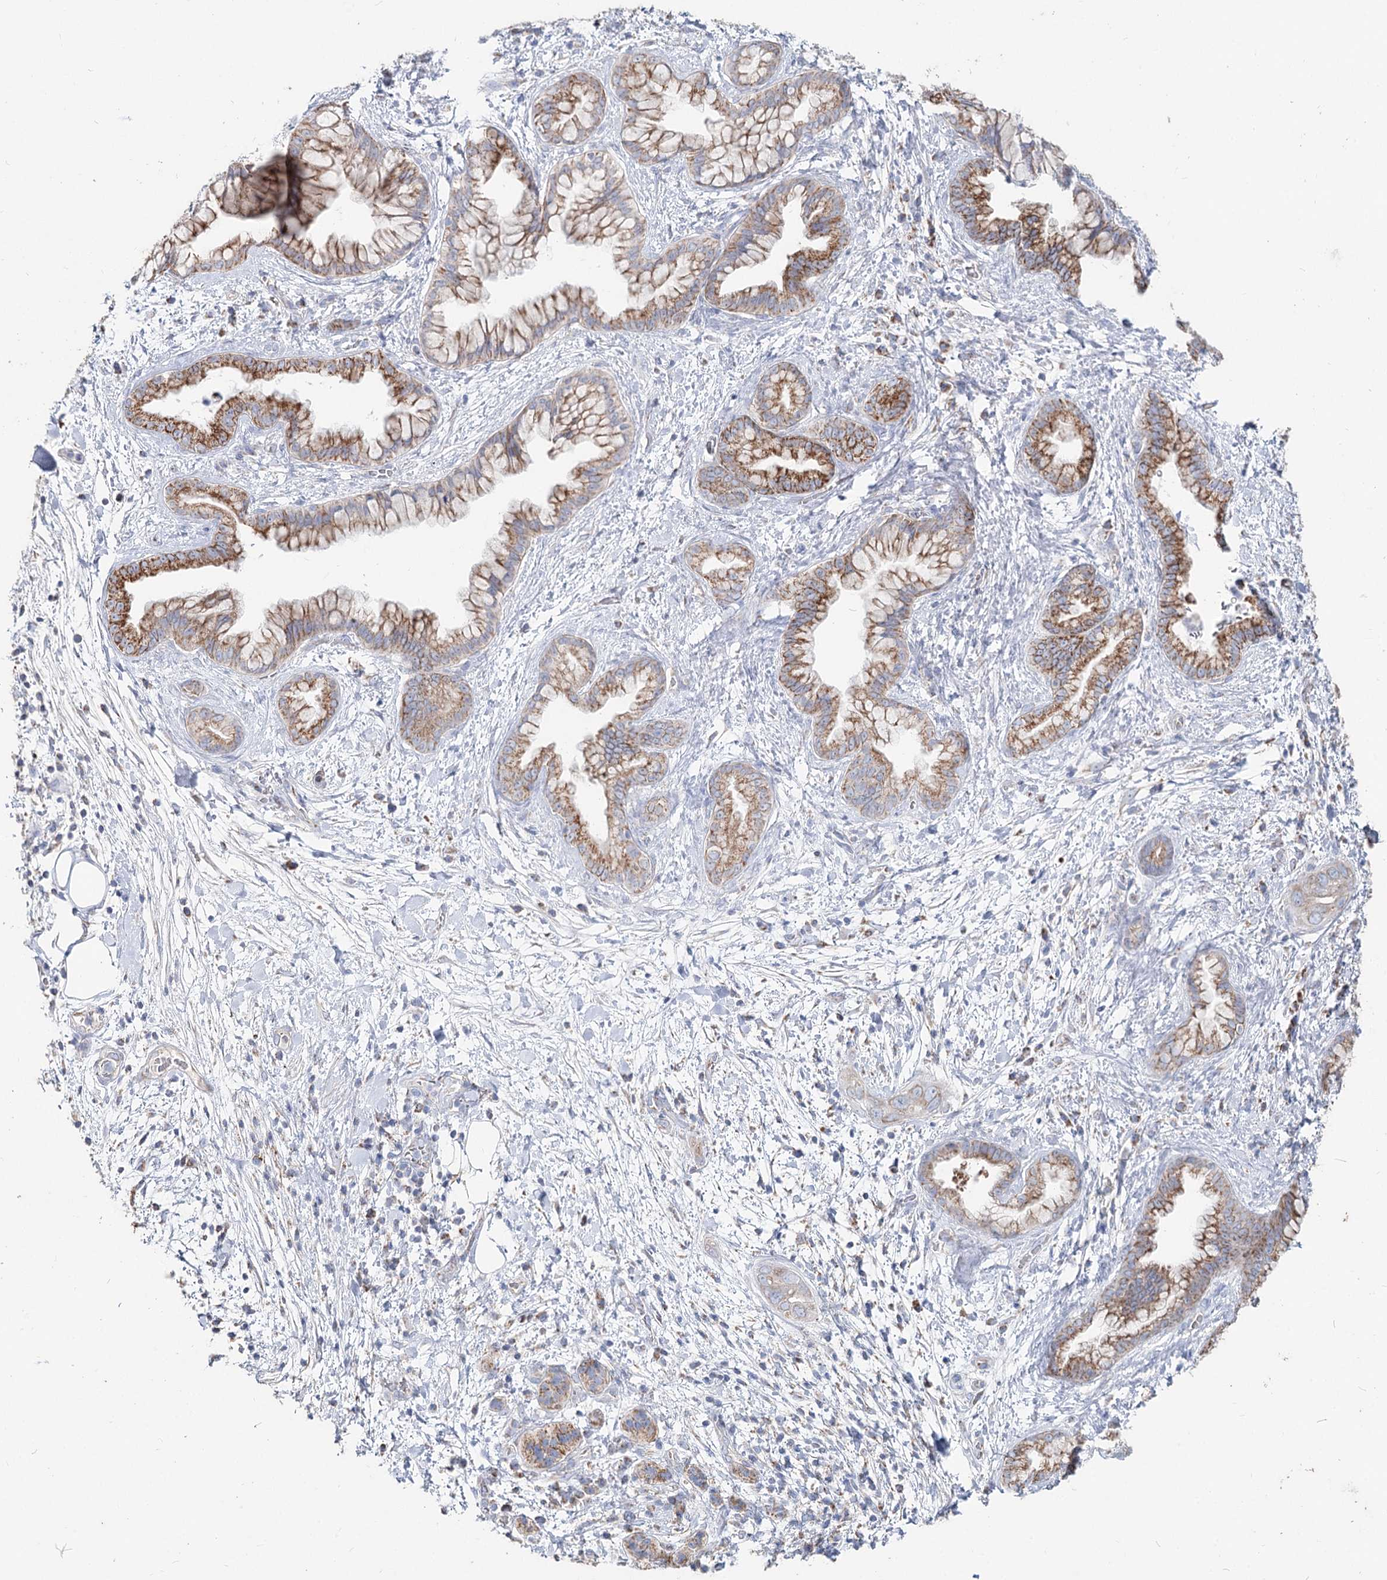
{"staining": {"intensity": "moderate", "quantity": ">75%", "location": "cytoplasmic/membranous"}, "tissue": "pancreatic cancer", "cell_type": "Tumor cells", "image_type": "cancer", "snomed": [{"axis": "morphology", "description": "Adenocarcinoma, NOS"}, {"axis": "topography", "description": "Pancreas"}], "caption": "A brown stain shows moderate cytoplasmic/membranous staining of a protein in pancreatic adenocarcinoma tumor cells. The staining was performed using DAB to visualize the protein expression in brown, while the nuclei were stained in blue with hematoxylin (Magnification: 20x).", "gene": "MCCC2", "patient": {"sex": "female", "age": 78}}